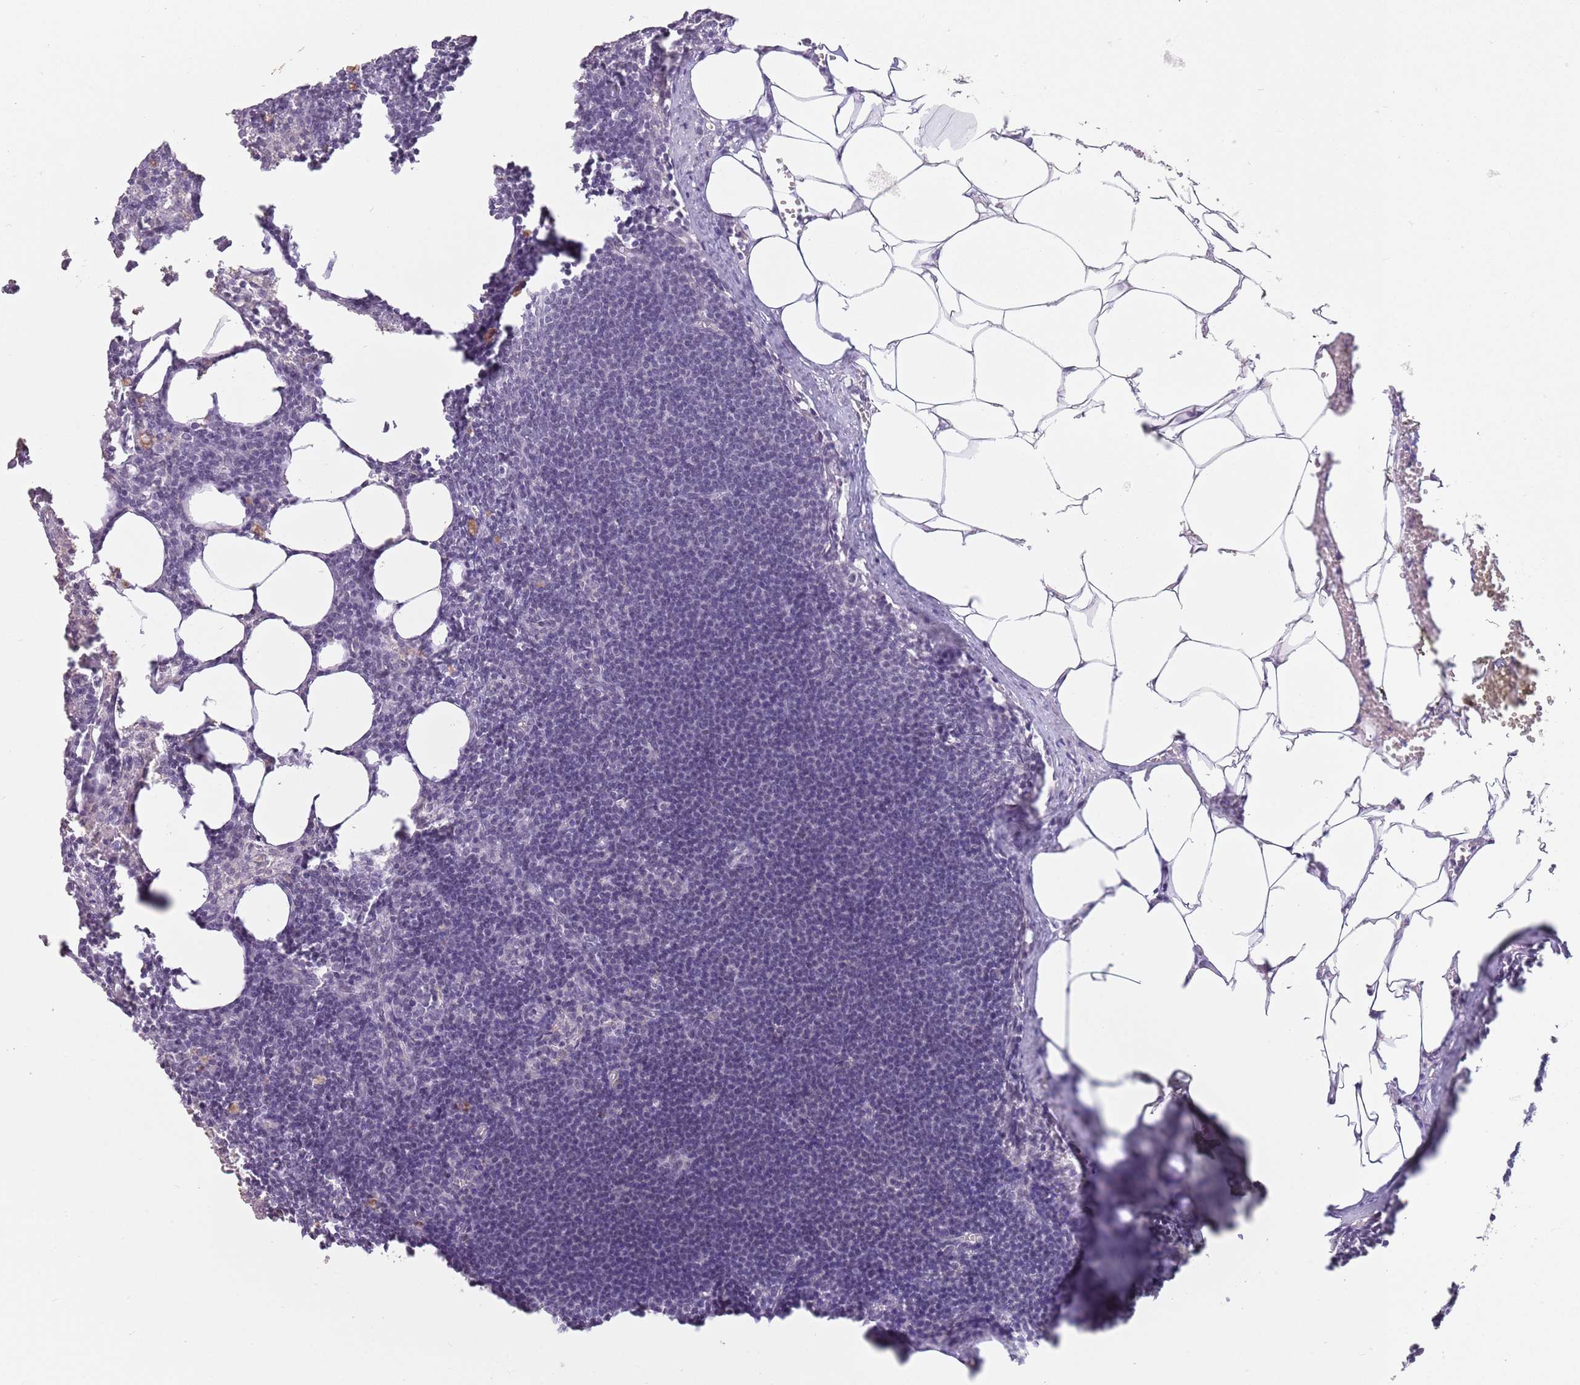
{"staining": {"intensity": "negative", "quantity": "none", "location": "none"}, "tissue": "lymph node", "cell_type": "Germinal center cells", "image_type": "normal", "snomed": [{"axis": "morphology", "description": "Normal tissue, NOS"}, {"axis": "topography", "description": "Lymph node"}], "caption": "Germinal center cells show no significant expression in unremarkable lymph node. The staining was performed using DAB to visualize the protein expression in brown, while the nuclei were stained in blue with hematoxylin (Magnification: 20x).", "gene": "ZNF574", "patient": {"sex": "female", "age": 30}}